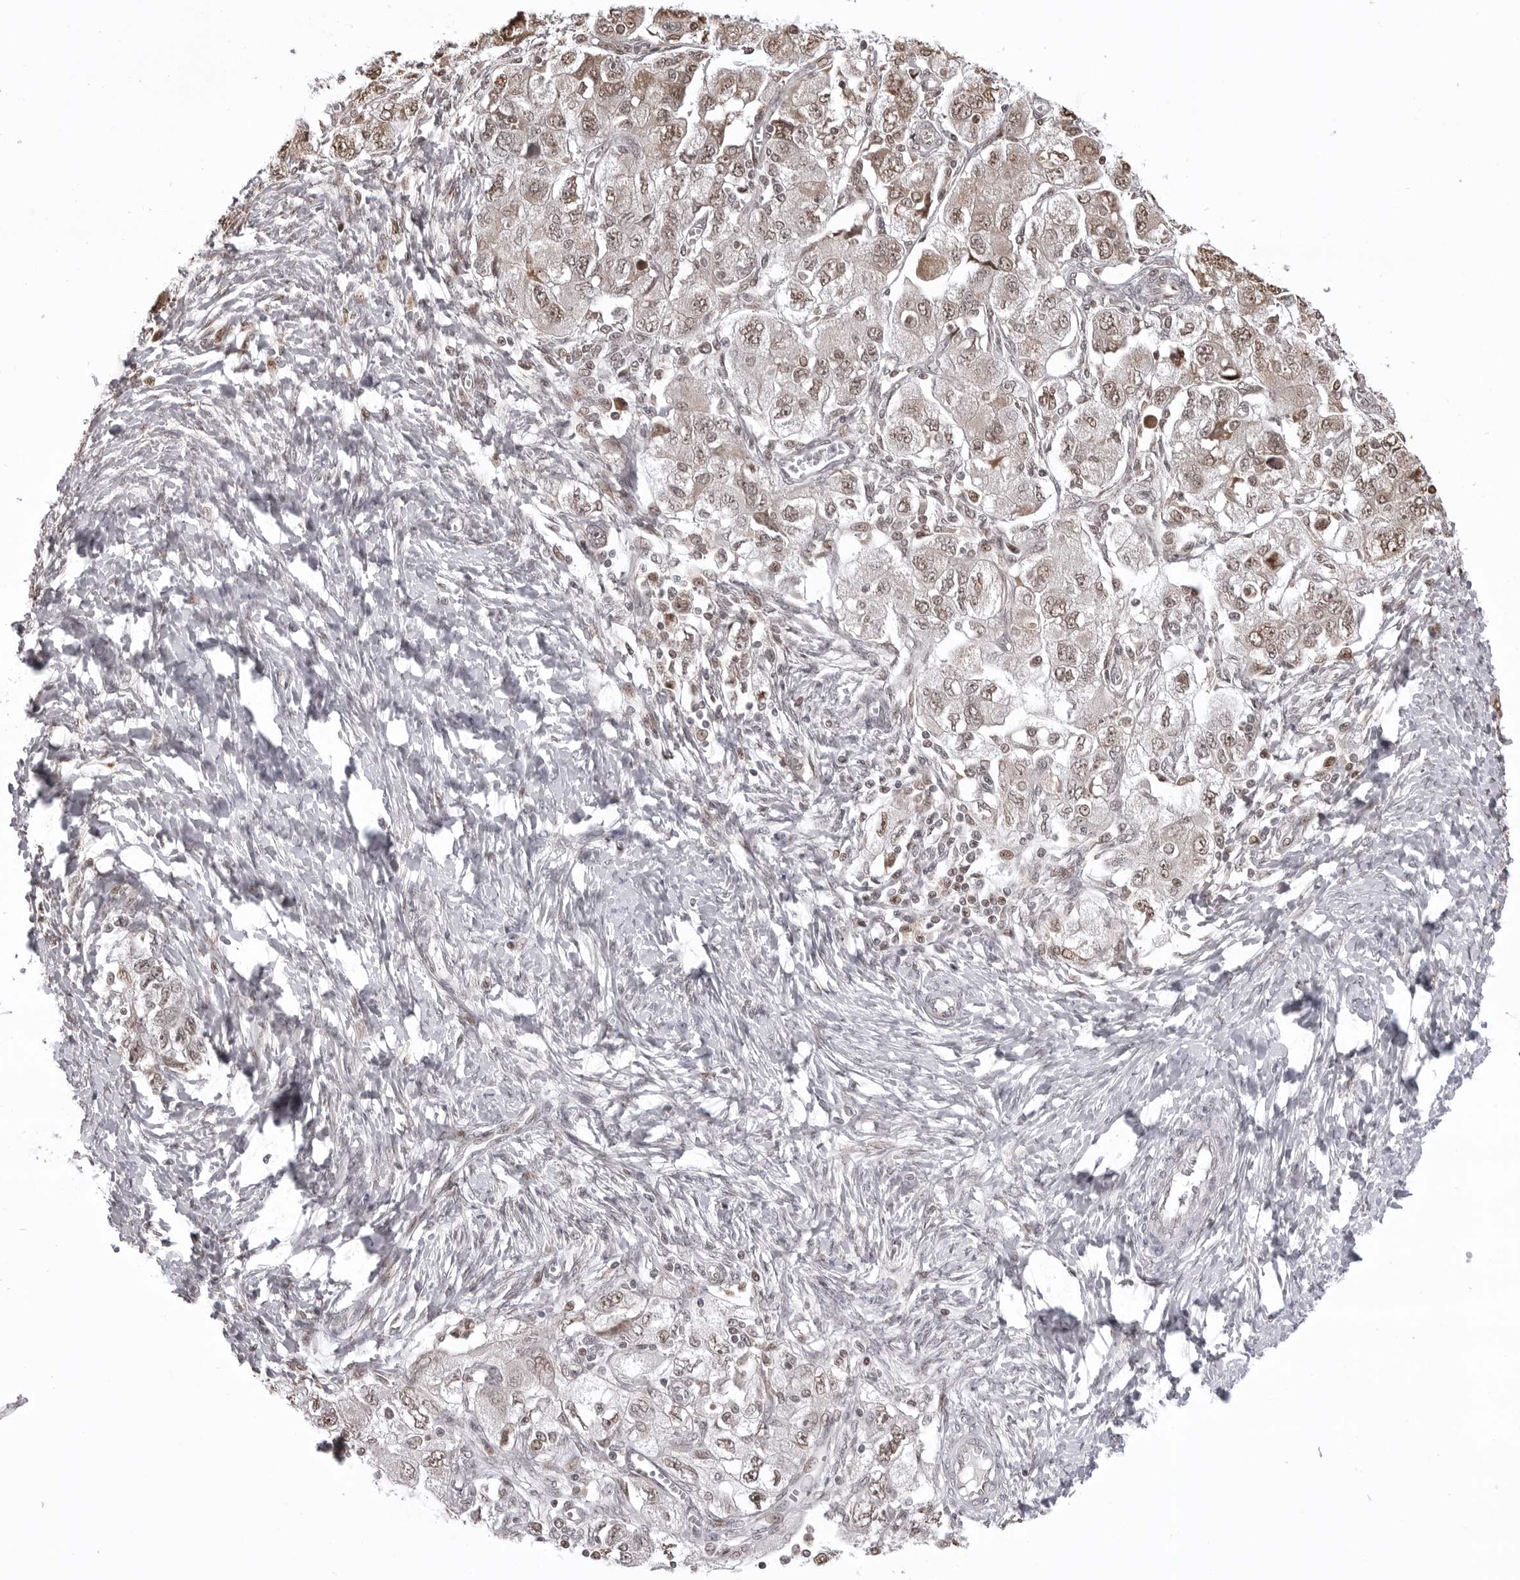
{"staining": {"intensity": "weak", "quantity": "25%-75%", "location": "nuclear"}, "tissue": "ovarian cancer", "cell_type": "Tumor cells", "image_type": "cancer", "snomed": [{"axis": "morphology", "description": "Carcinoma, NOS"}, {"axis": "morphology", "description": "Cystadenocarcinoma, serous, NOS"}, {"axis": "topography", "description": "Ovary"}], "caption": "This is an image of immunohistochemistry staining of ovarian cancer, which shows weak expression in the nuclear of tumor cells.", "gene": "PHF3", "patient": {"sex": "female", "age": 69}}